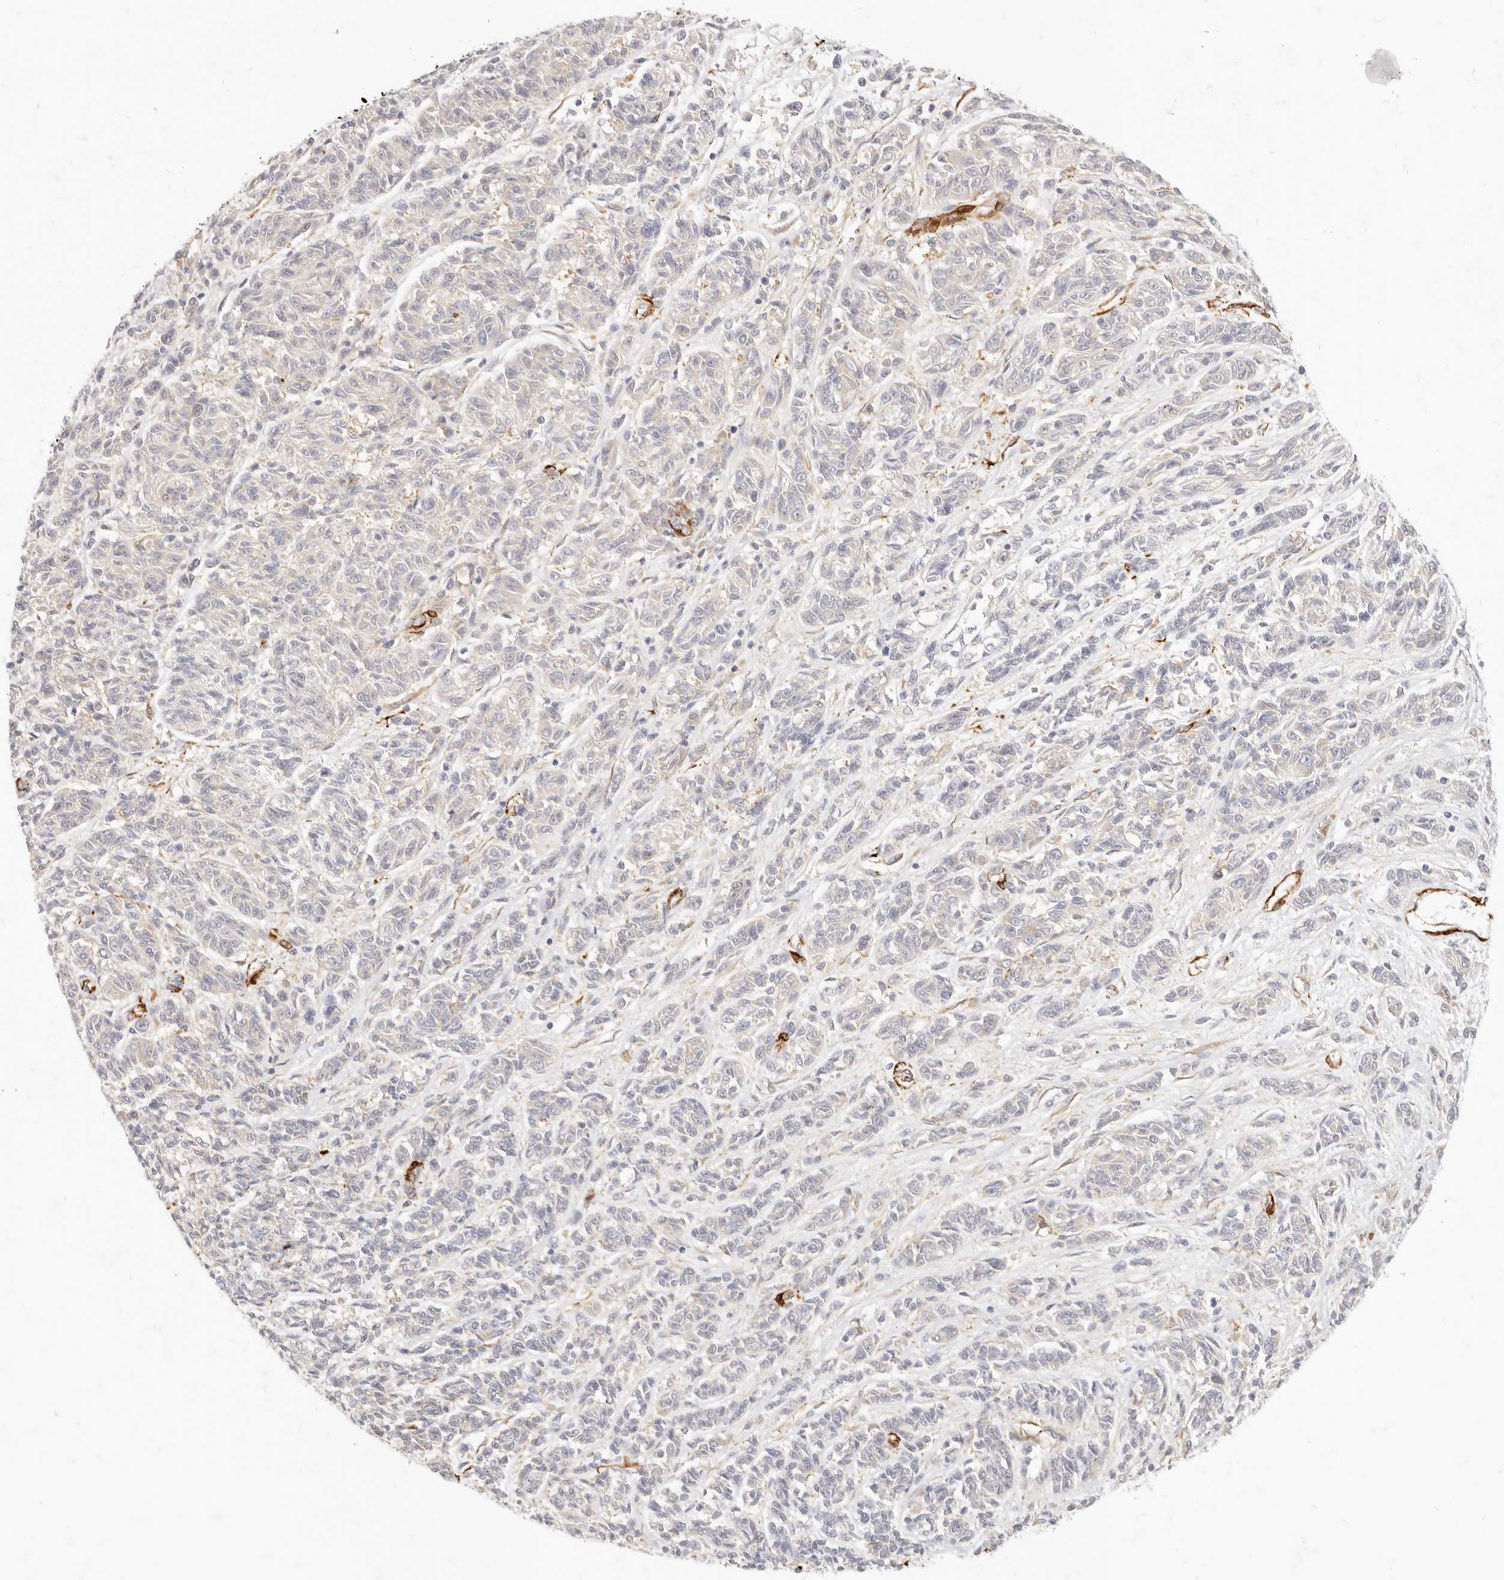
{"staining": {"intensity": "negative", "quantity": "none", "location": "none"}, "tissue": "melanoma", "cell_type": "Tumor cells", "image_type": "cancer", "snomed": [{"axis": "morphology", "description": "Malignant melanoma, NOS"}, {"axis": "topography", "description": "Skin"}], "caption": "Immunohistochemical staining of human malignant melanoma exhibits no significant positivity in tumor cells. The staining is performed using DAB brown chromogen with nuclei counter-stained in using hematoxylin.", "gene": "TMTC2", "patient": {"sex": "male", "age": 53}}